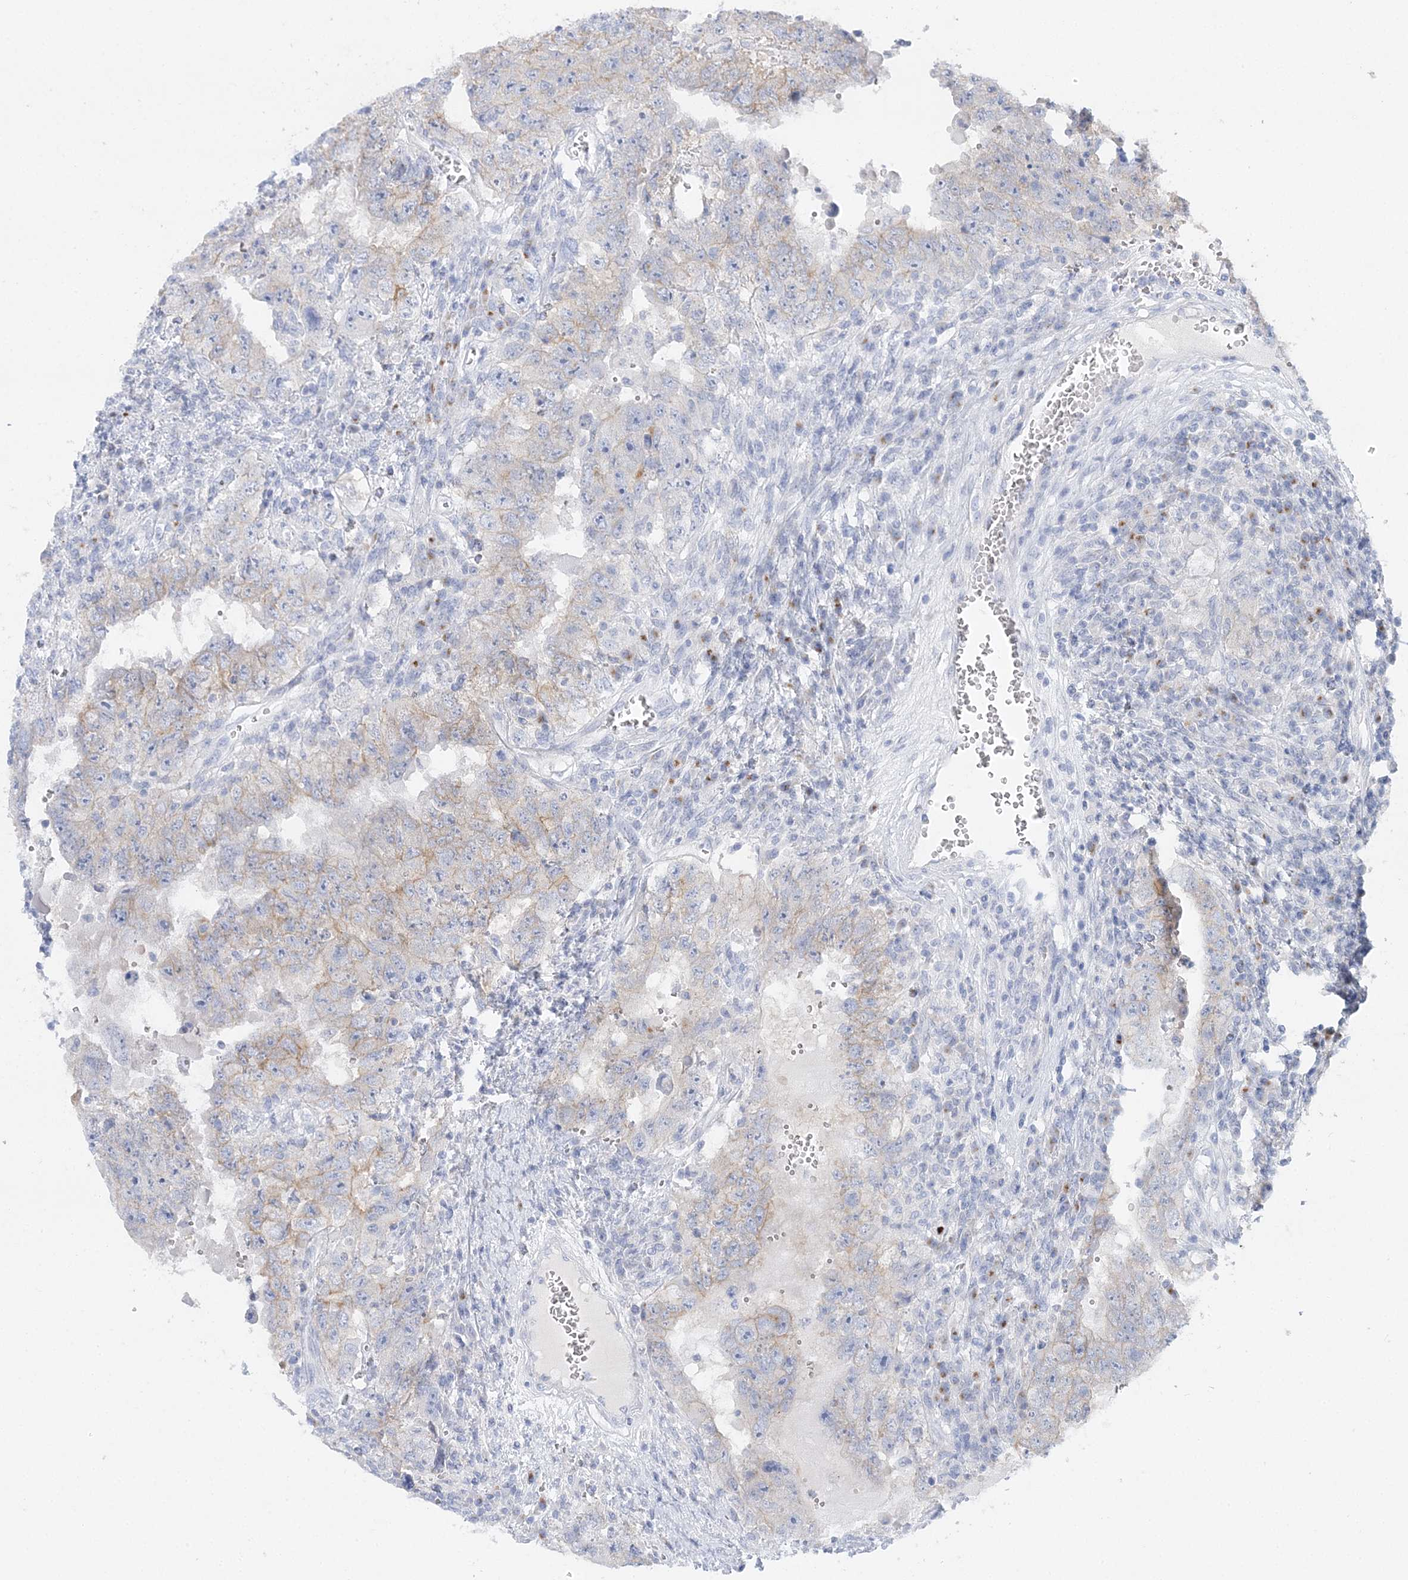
{"staining": {"intensity": "weak", "quantity": "<25%", "location": "cytoplasmic/membranous"}, "tissue": "testis cancer", "cell_type": "Tumor cells", "image_type": "cancer", "snomed": [{"axis": "morphology", "description": "Carcinoma, Embryonal, NOS"}, {"axis": "topography", "description": "Testis"}], "caption": "DAB (3,3'-diaminobenzidine) immunohistochemical staining of human testis embryonal carcinoma reveals no significant expression in tumor cells.", "gene": "SLC5A6", "patient": {"sex": "male", "age": 26}}